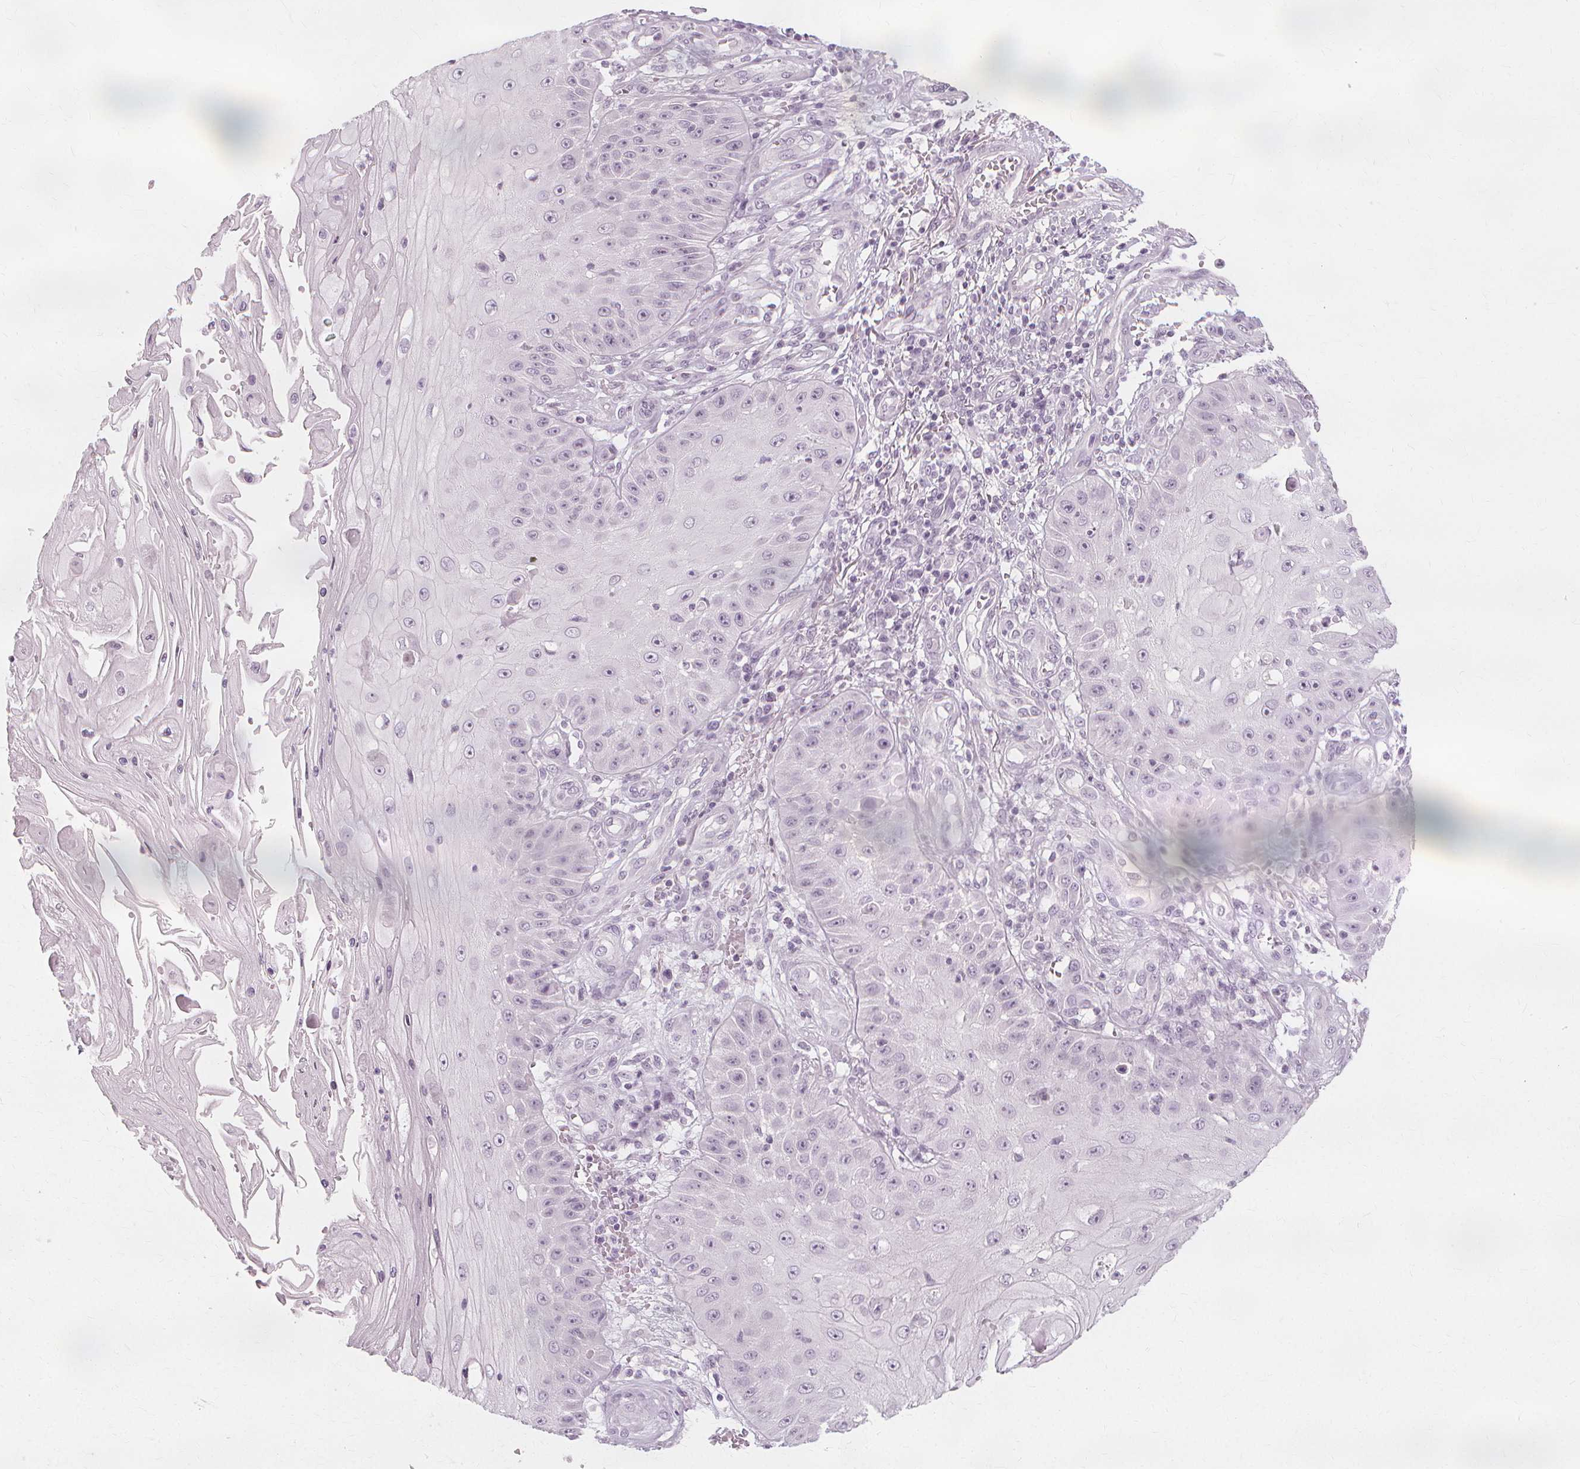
{"staining": {"intensity": "negative", "quantity": "none", "location": "none"}, "tissue": "skin cancer", "cell_type": "Tumor cells", "image_type": "cancer", "snomed": [{"axis": "morphology", "description": "Squamous cell carcinoma, NOS"}, {"axis": "topography", "description": "Skin"}], "caption": "A high-resolution image shows immunohistochemistry staining of skin cancer, which demonstrates no significant positivity in tumor cells.", "gene": "NXPE1", "patient": {"sex": "male", "age": 70}}